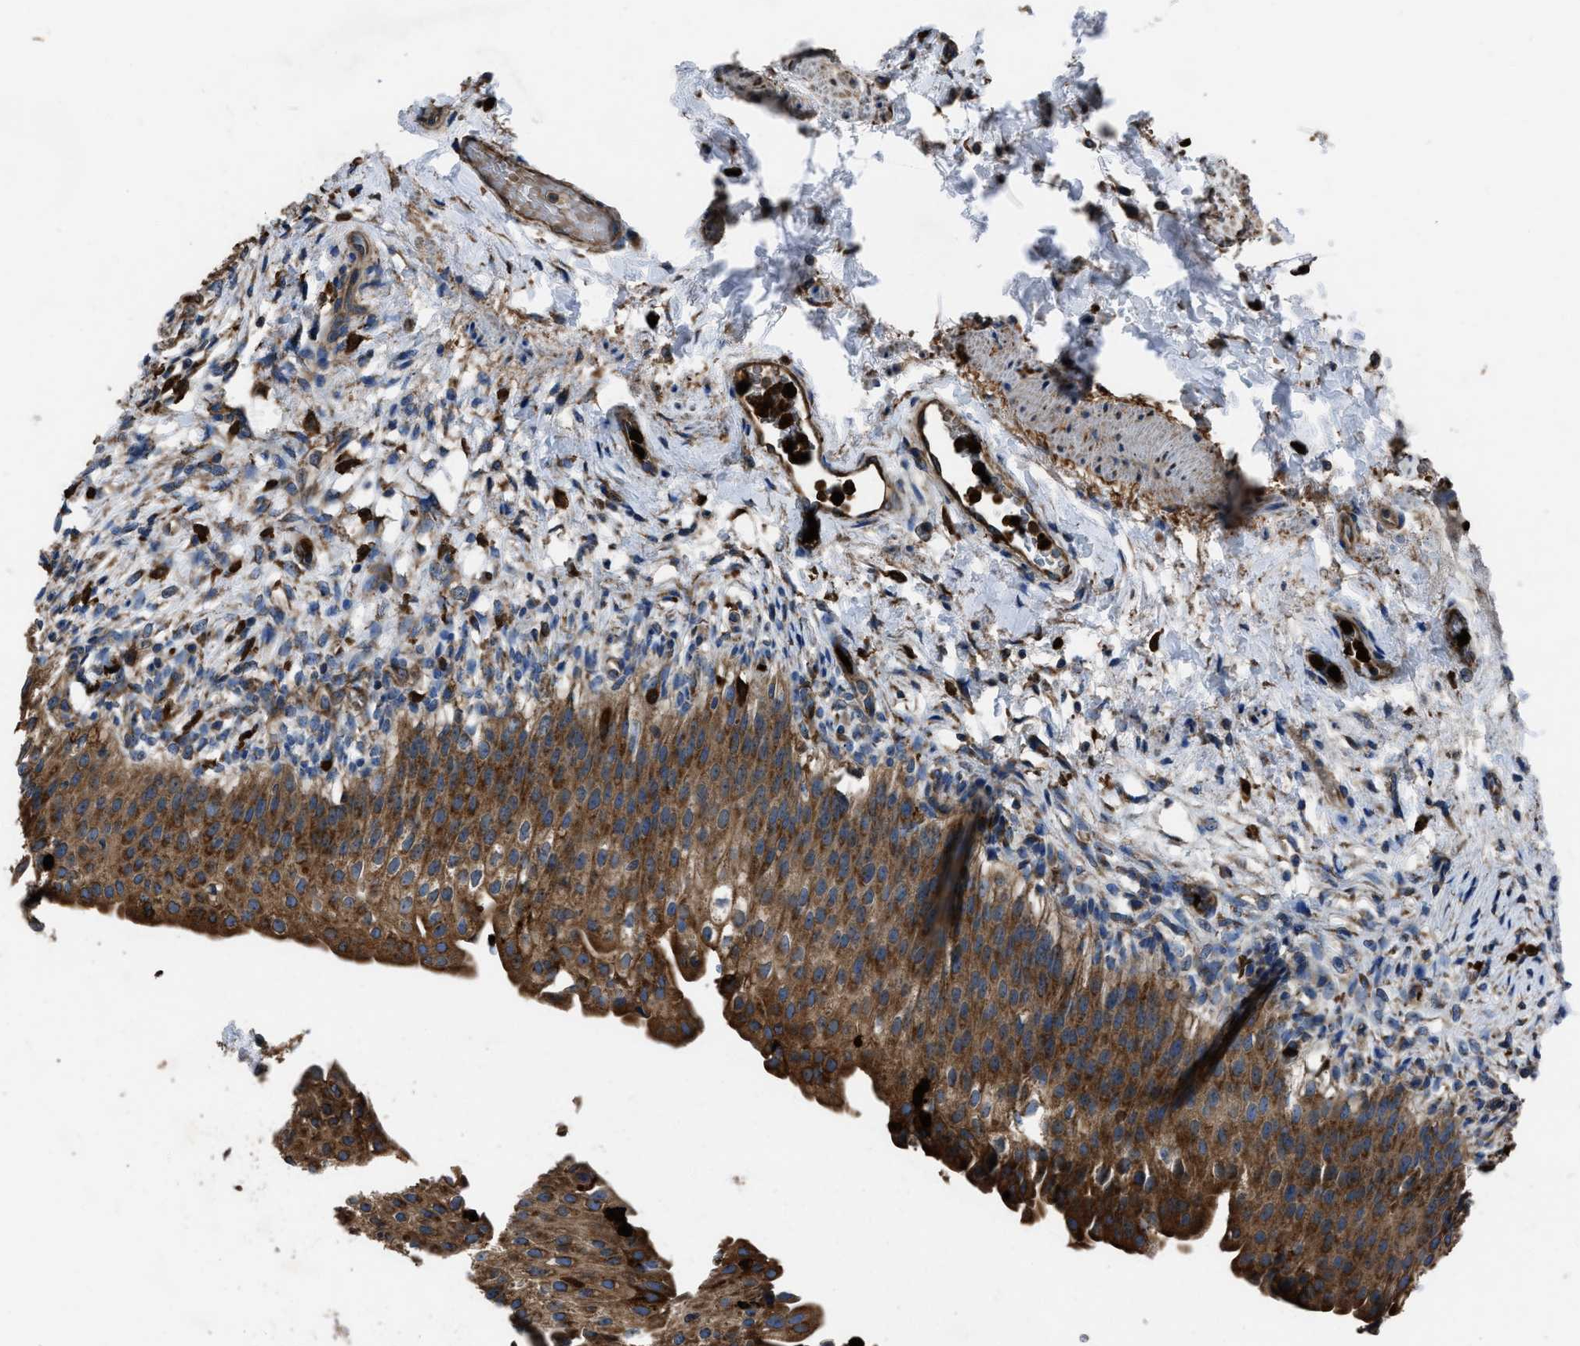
{"staining": {"intensity": "strong", "quantity": ">75%", "location": "cytoplasmic/membranous"}, "tissue": "urinary bladder", "cell_type": "Urothelial cells", "image_type": "normal", "snomed": [{"axis": "morphology", "description": "Normal tissue, NOS"}, {"axis": "topography", "description": "Urinary bladder"}], "caption": "Urinary bladder stained with a brown dye demonstrates strong cytoplasmic/membranous positive expression in approximately >75% of urothelial cells.", "gene": "ANGPT1", "patient": {"sex": "female", "age": 60}}